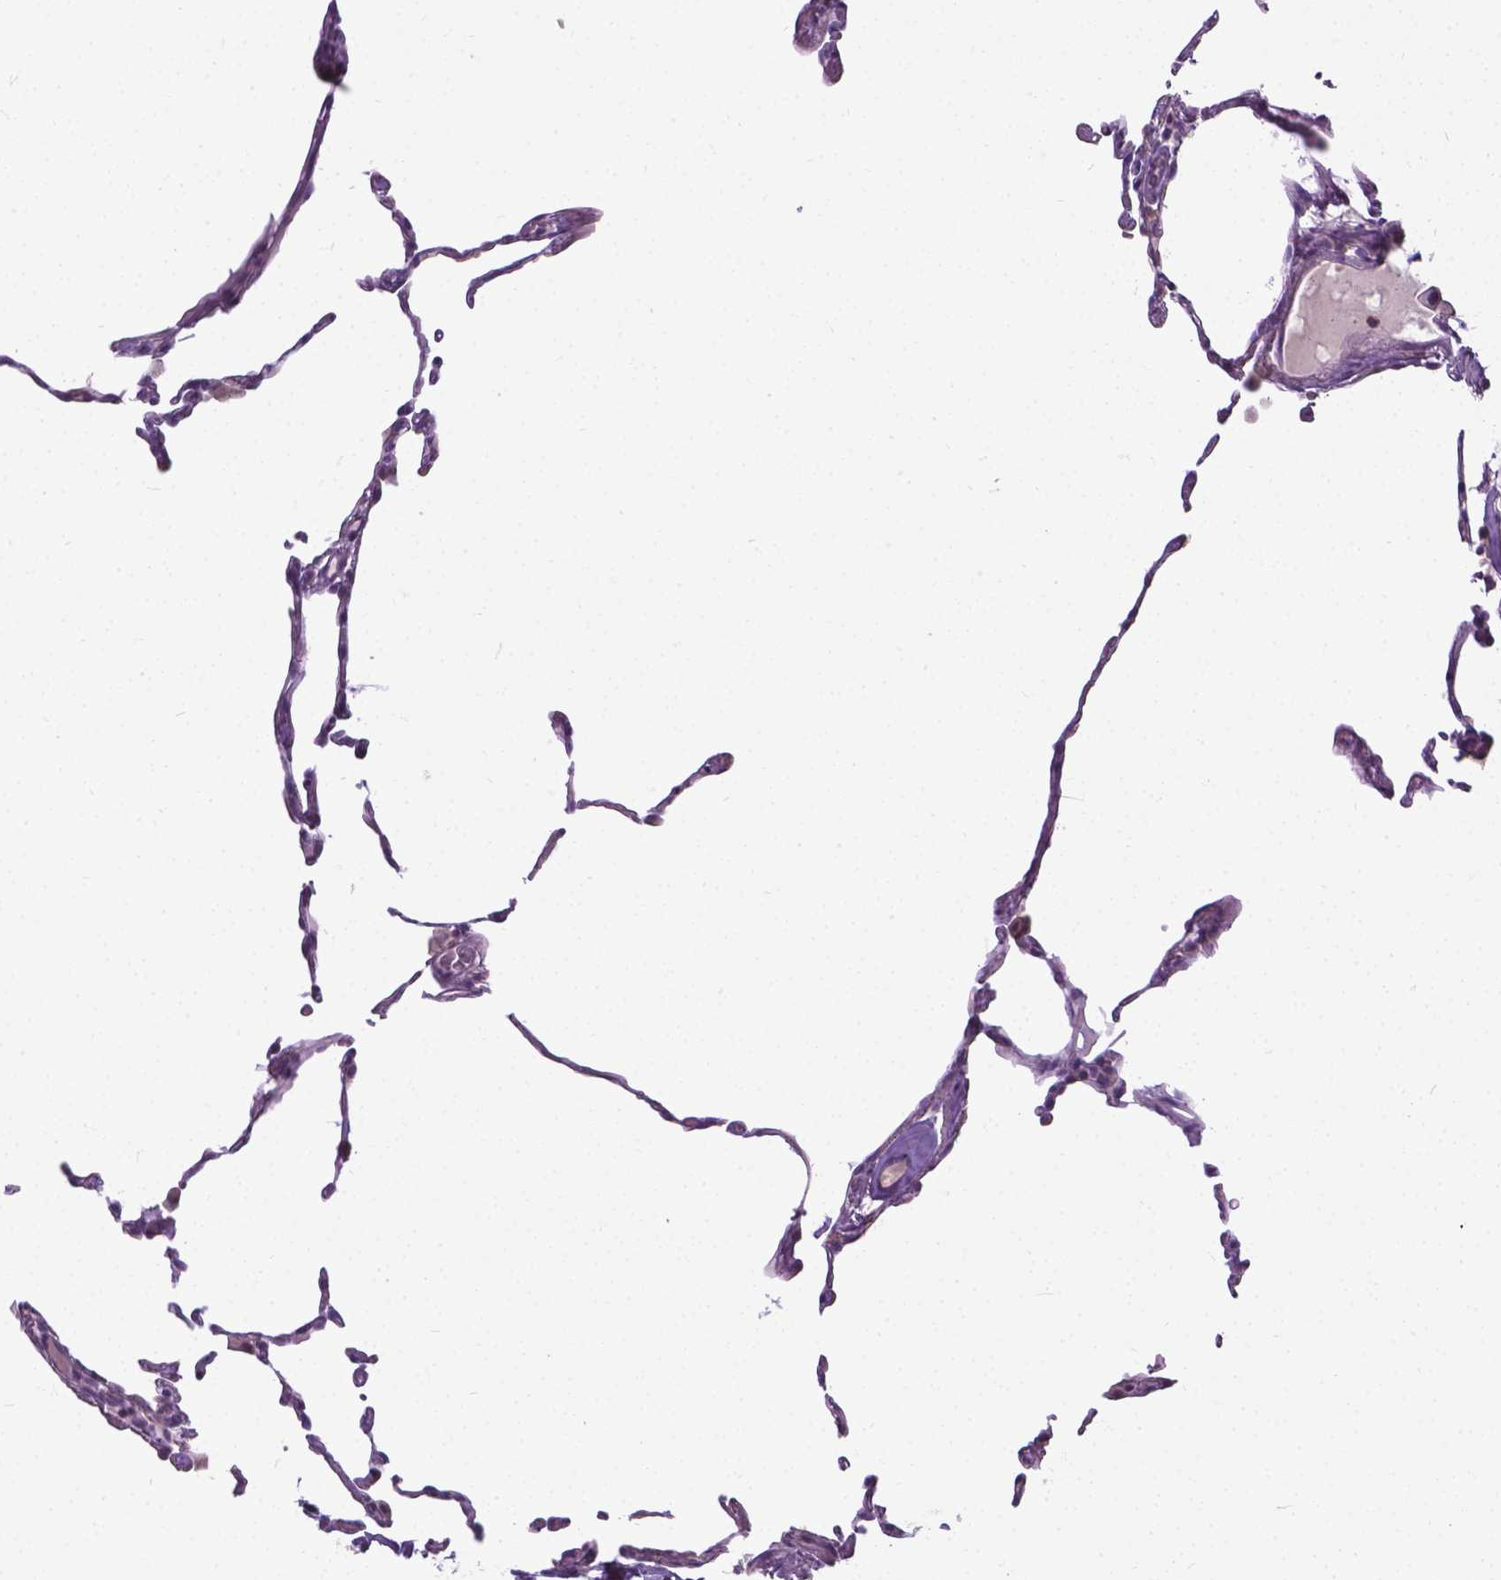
{"staining": {"intensity": "negative", "quantity": "none", "location": "none"}, "tissue": "lung", "cell_type": "Alveolar cells", "image_type": "normal", "snomed": [{"axis": "morphology", "description": "Normal tissue, NOS"}, {"axis": "topography", "description": "Lung"}], "caption": "IHC histopathology image of benign lung: lung stained with DAB shows no significant protein staining in alveolar cells. (DAB IHC with hematoxylin counter stain).", "gene": "JAK3", "patient": {"sex": "female", "age": 57}}